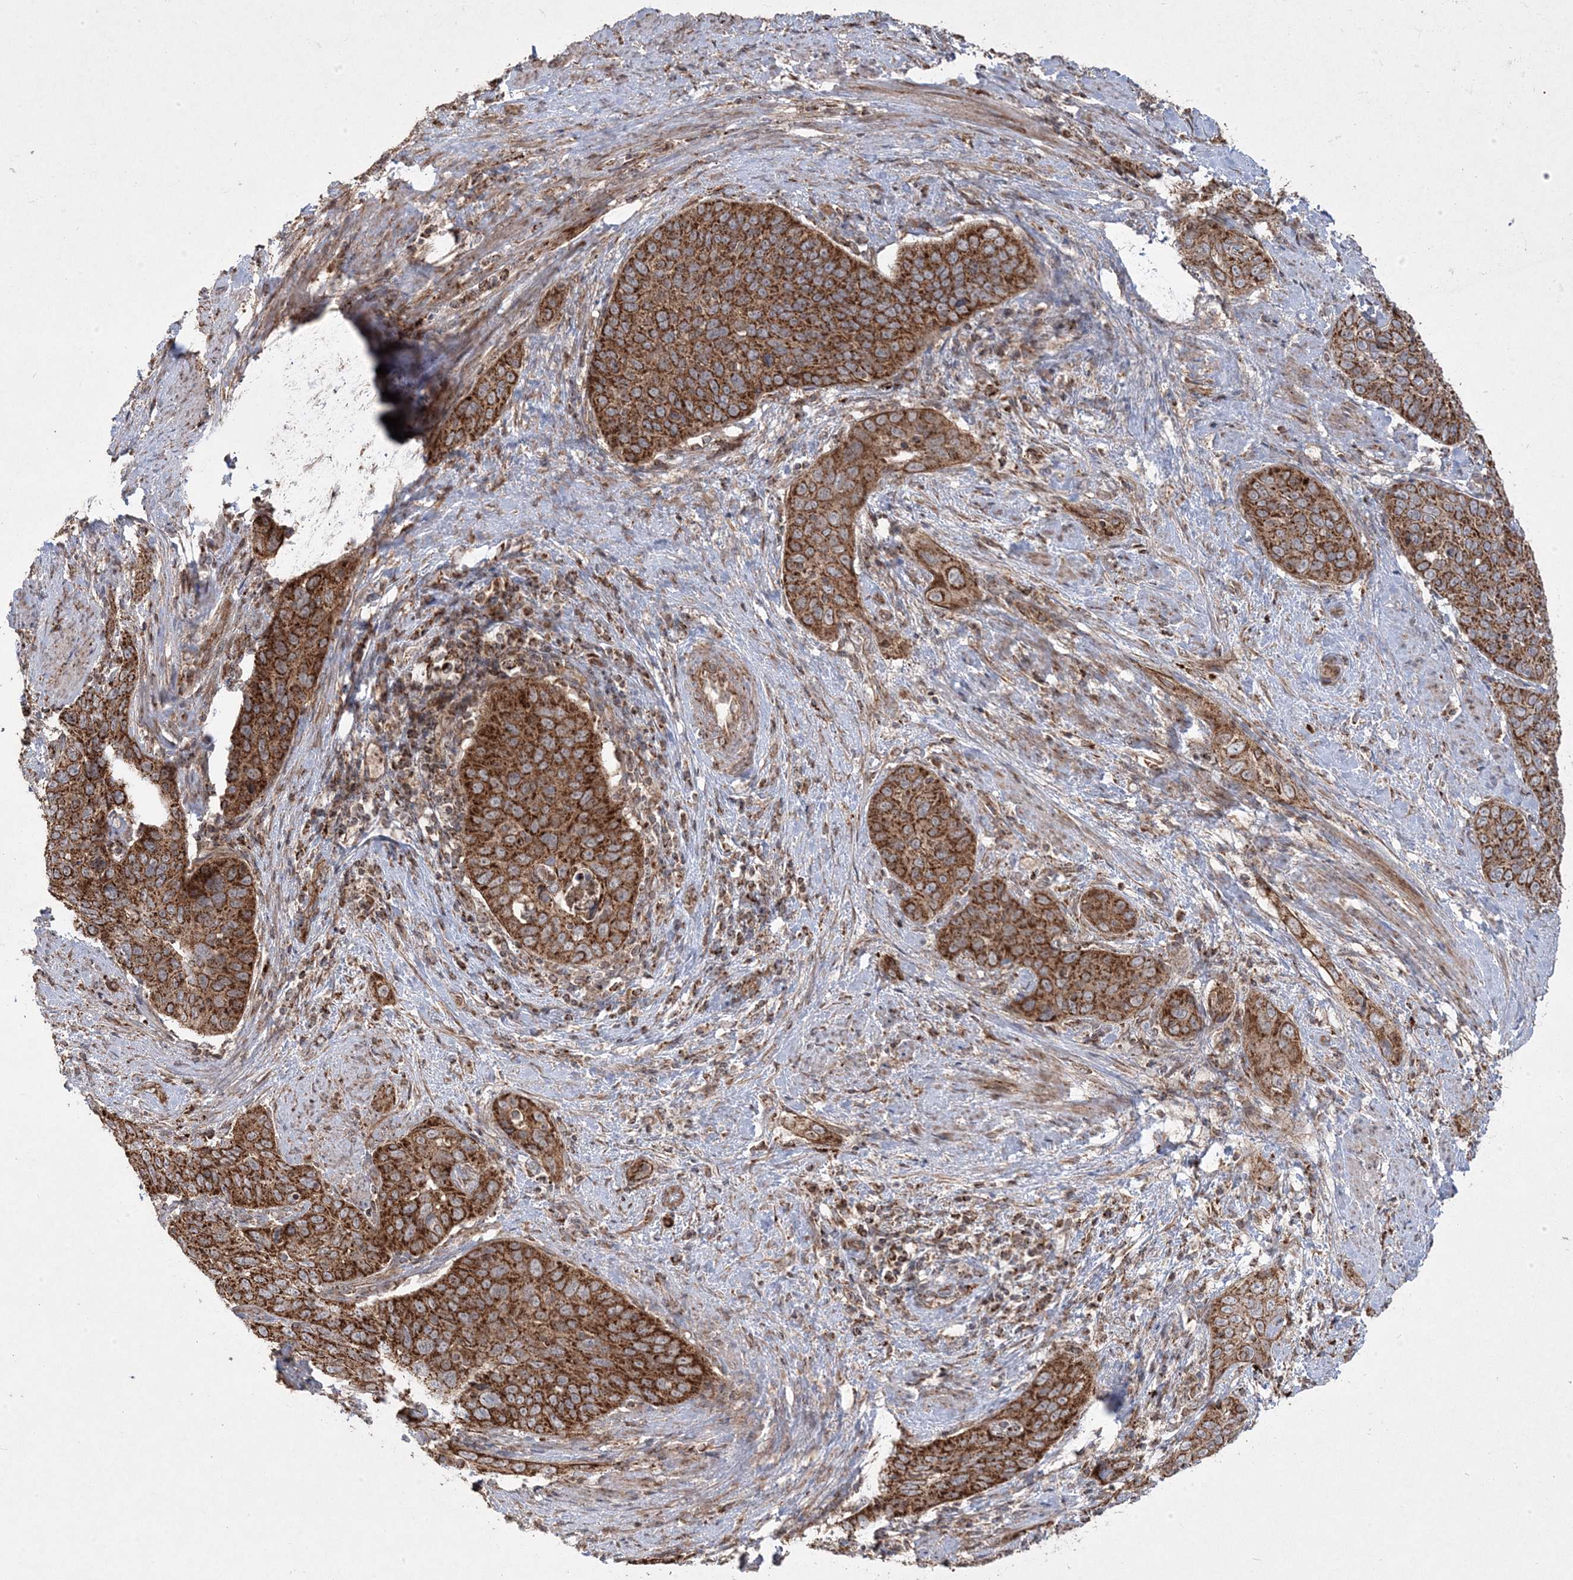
{"staining": {"intensity": "strong", "quantity": ">75%", "location": "cytoplasmic/membranous"}, "tissue": "cervical cancer", "cell_type": "Tumor cells", "image_type": "cancer", "snomed": [{"axis": "morphology", "description": "Squamous cell carcinoma, NOS"}, {"axis": "topography", "description": "Cervix"}], "caption": "An image of human cervical squamous cell carcinoma stained for a protein displays strong cytoplasmic/membranous brown staining in tumor cells.", "gene": "CLUAP1", "patient": {"sex": "female", "age": 60}}